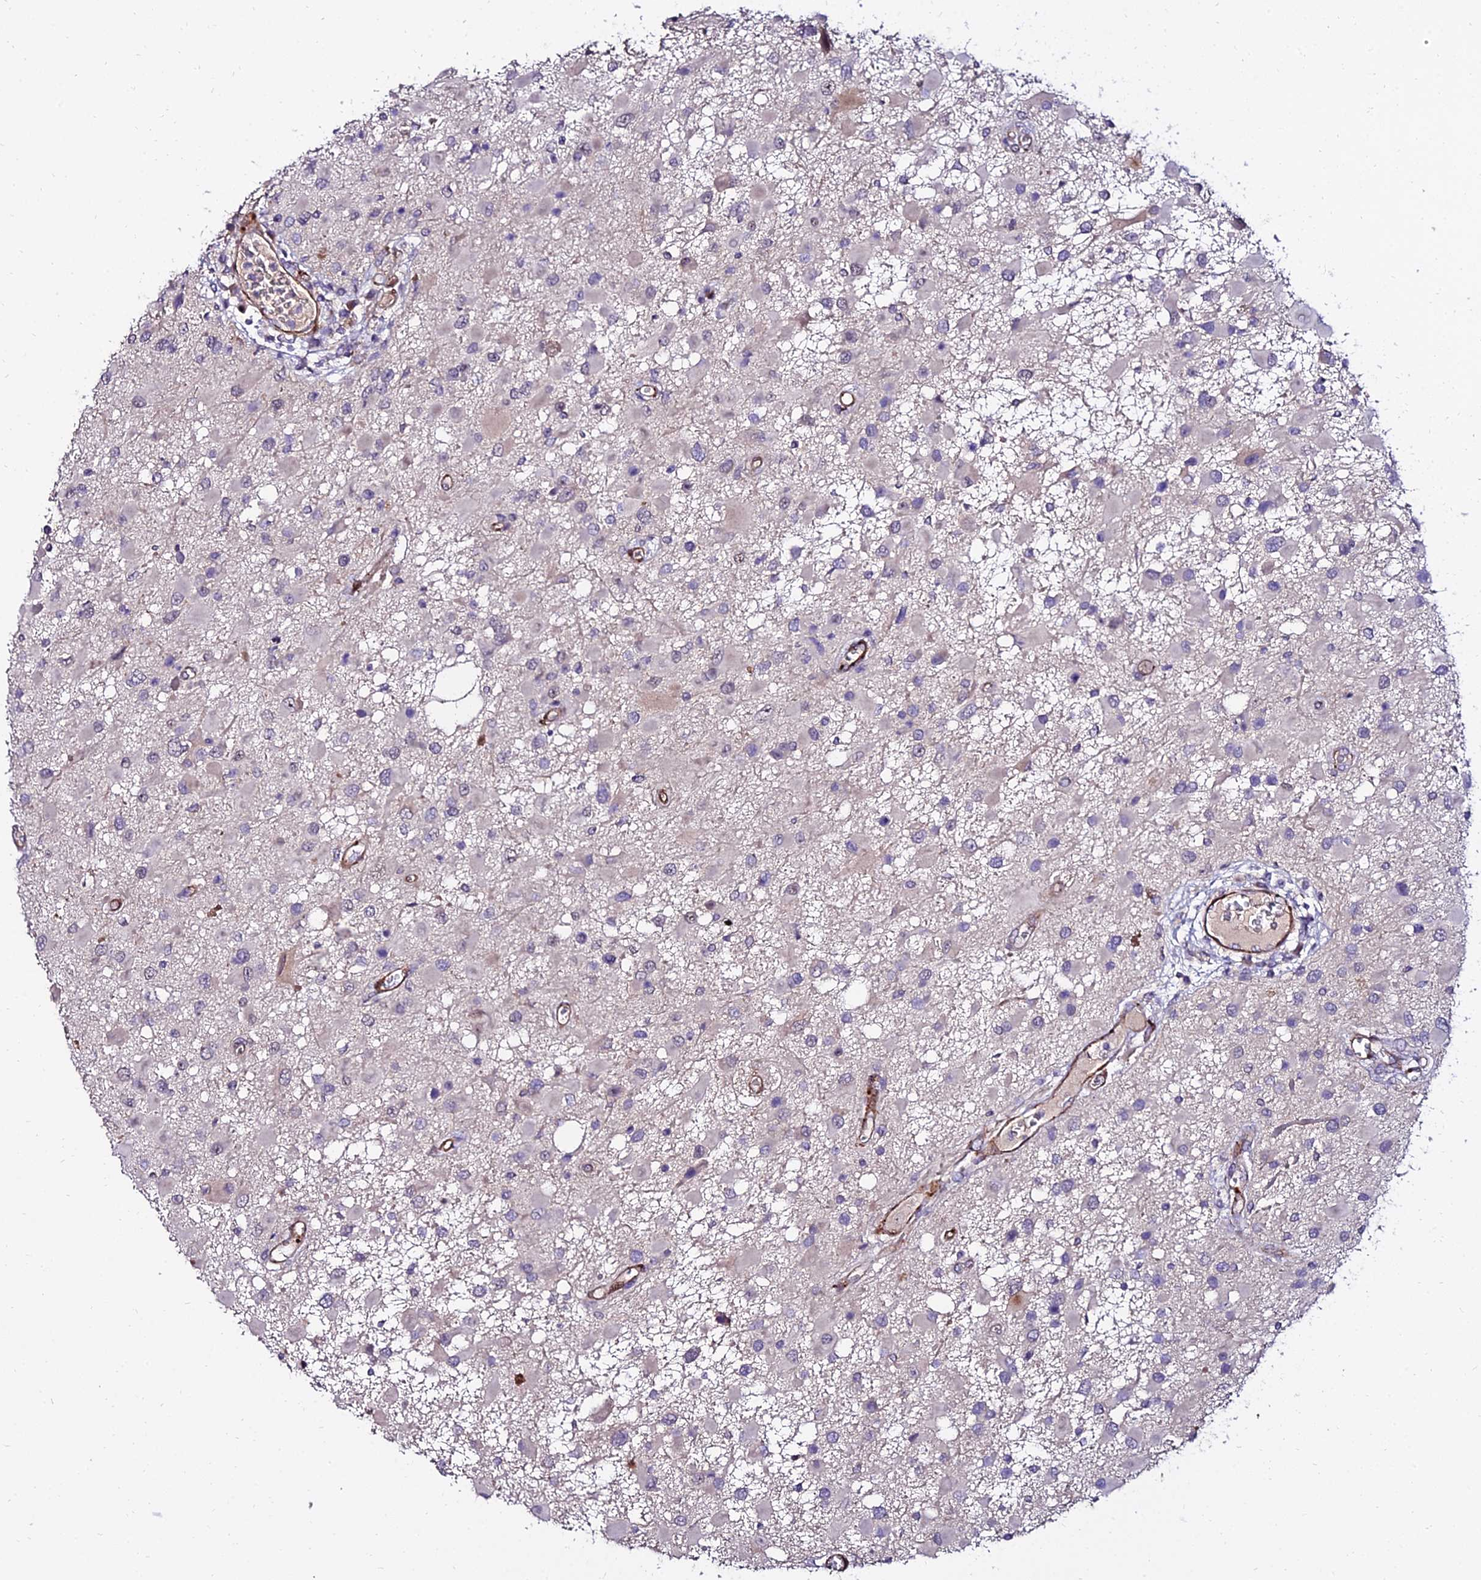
{"staining": {"intensity": "negative", "quantity": "none", "location": "none"}, "tissue": "glioma", "cell_type": "Tumor cells", "image_type": "cancer", "snomed": [{"axis": "morphology", "description": "Glioma, malignant, High grade"}, {"axis": "topography", "description": "Brain"}], "caption": "Immunohistochemistry (IHC) micrograph of neoplastic tissue: high-grade glioma (malignant) stained with DAB reveals no significant protein positivity in tumor cells.", "gene": "ALDH3B2", "patient": {"sex": "male", "age": 53}}